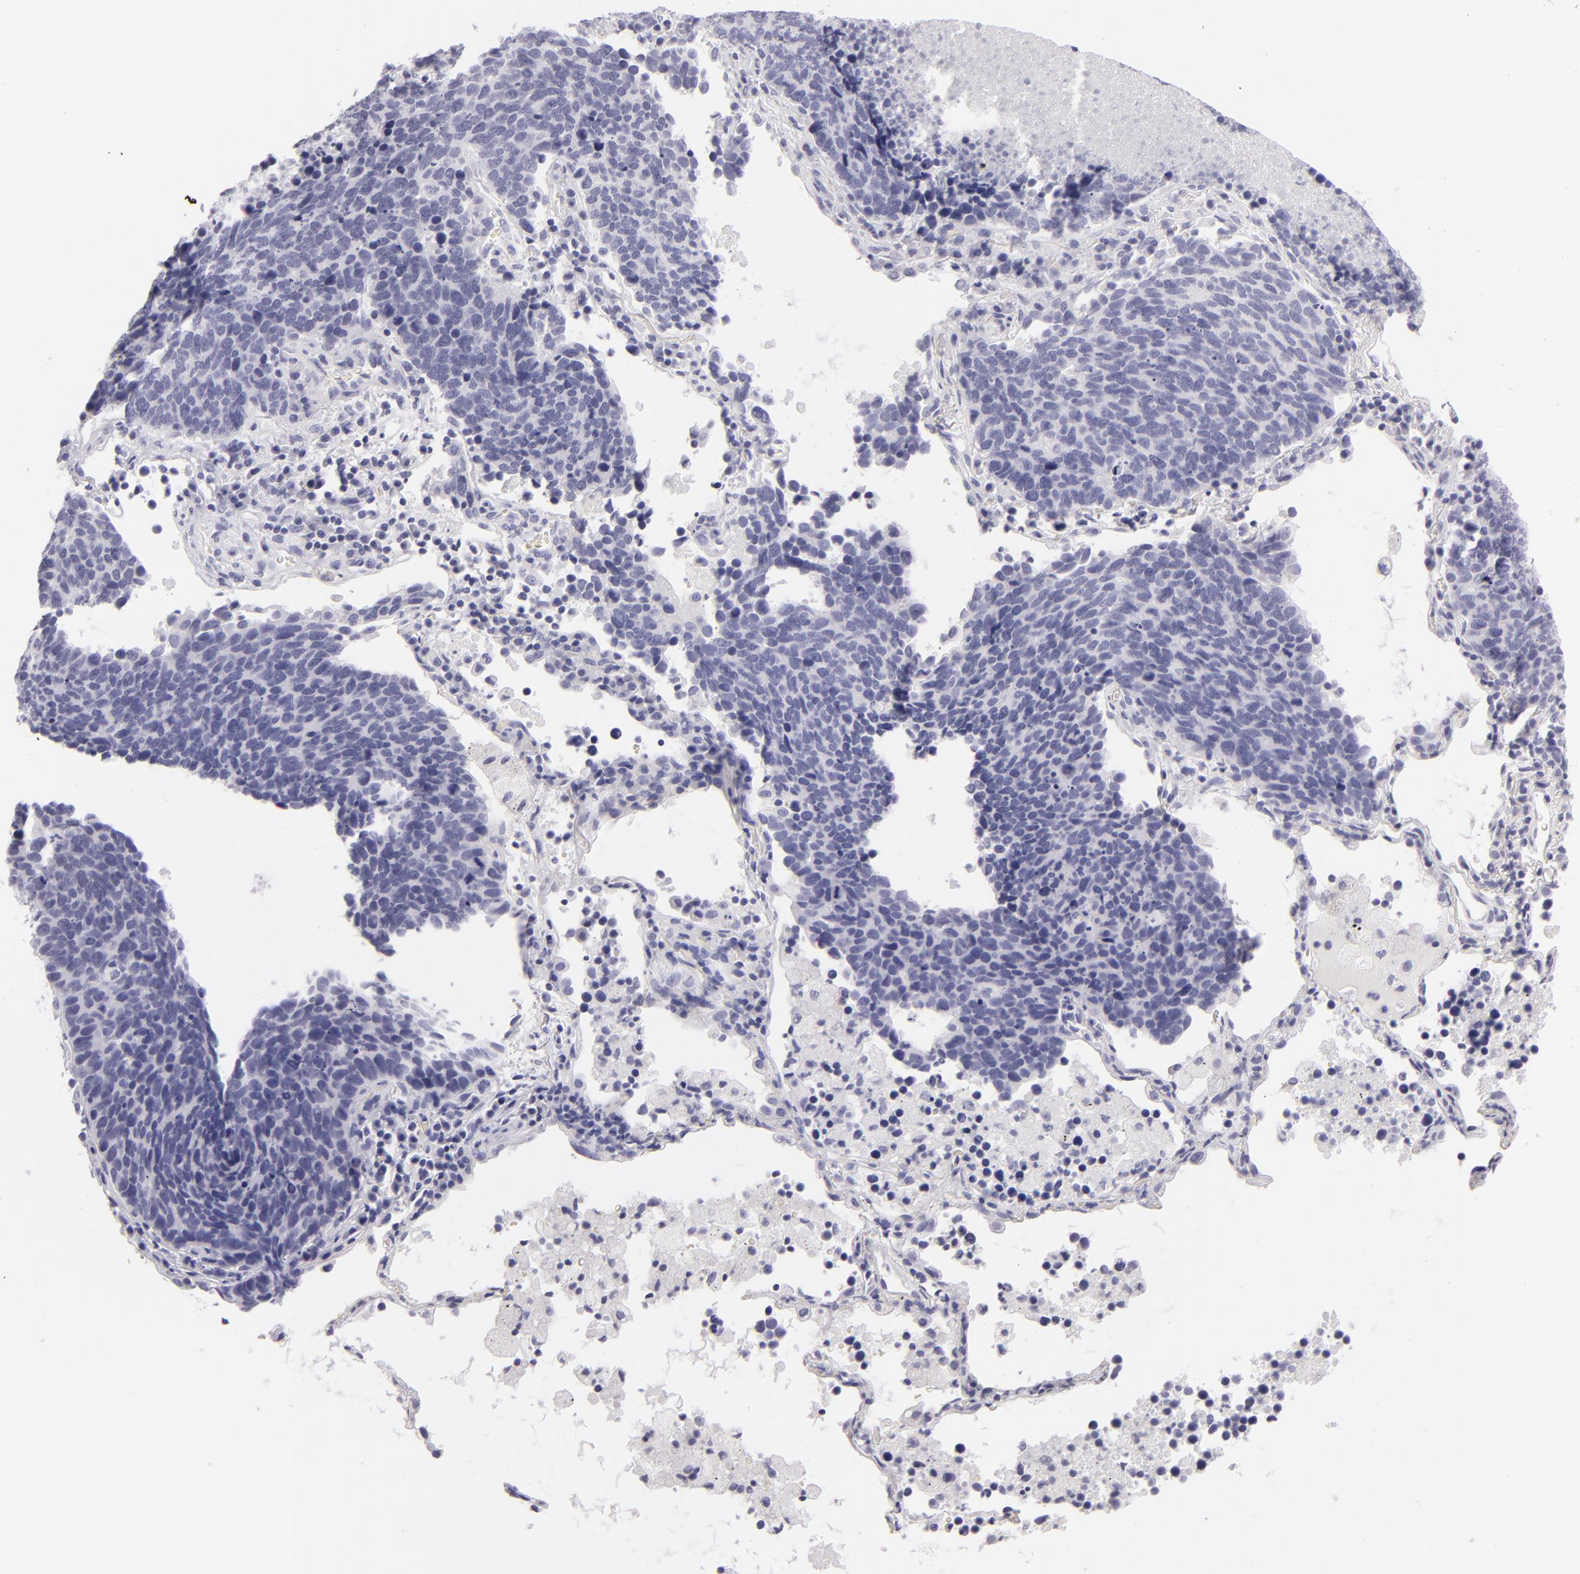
{"staining": {"intensity": "negative", "quantity": "none", "location": "none"}, "tissue": "lung cancer", "cell_type": "Tumor cells", "image_type": "cancer", "snomed": [{"axis": "morphology", "description": "Neoplasm, malignant, NOS"}, {"axis": "topography", "description": "Lung"}], "caption": "Lung neoplasm (malignant) stained for a protein using immunohistochemistry (IHC) displays no positivity tumor cells.", "gene": "VIL1", "patient": {"sex": "female", "age": 75}}